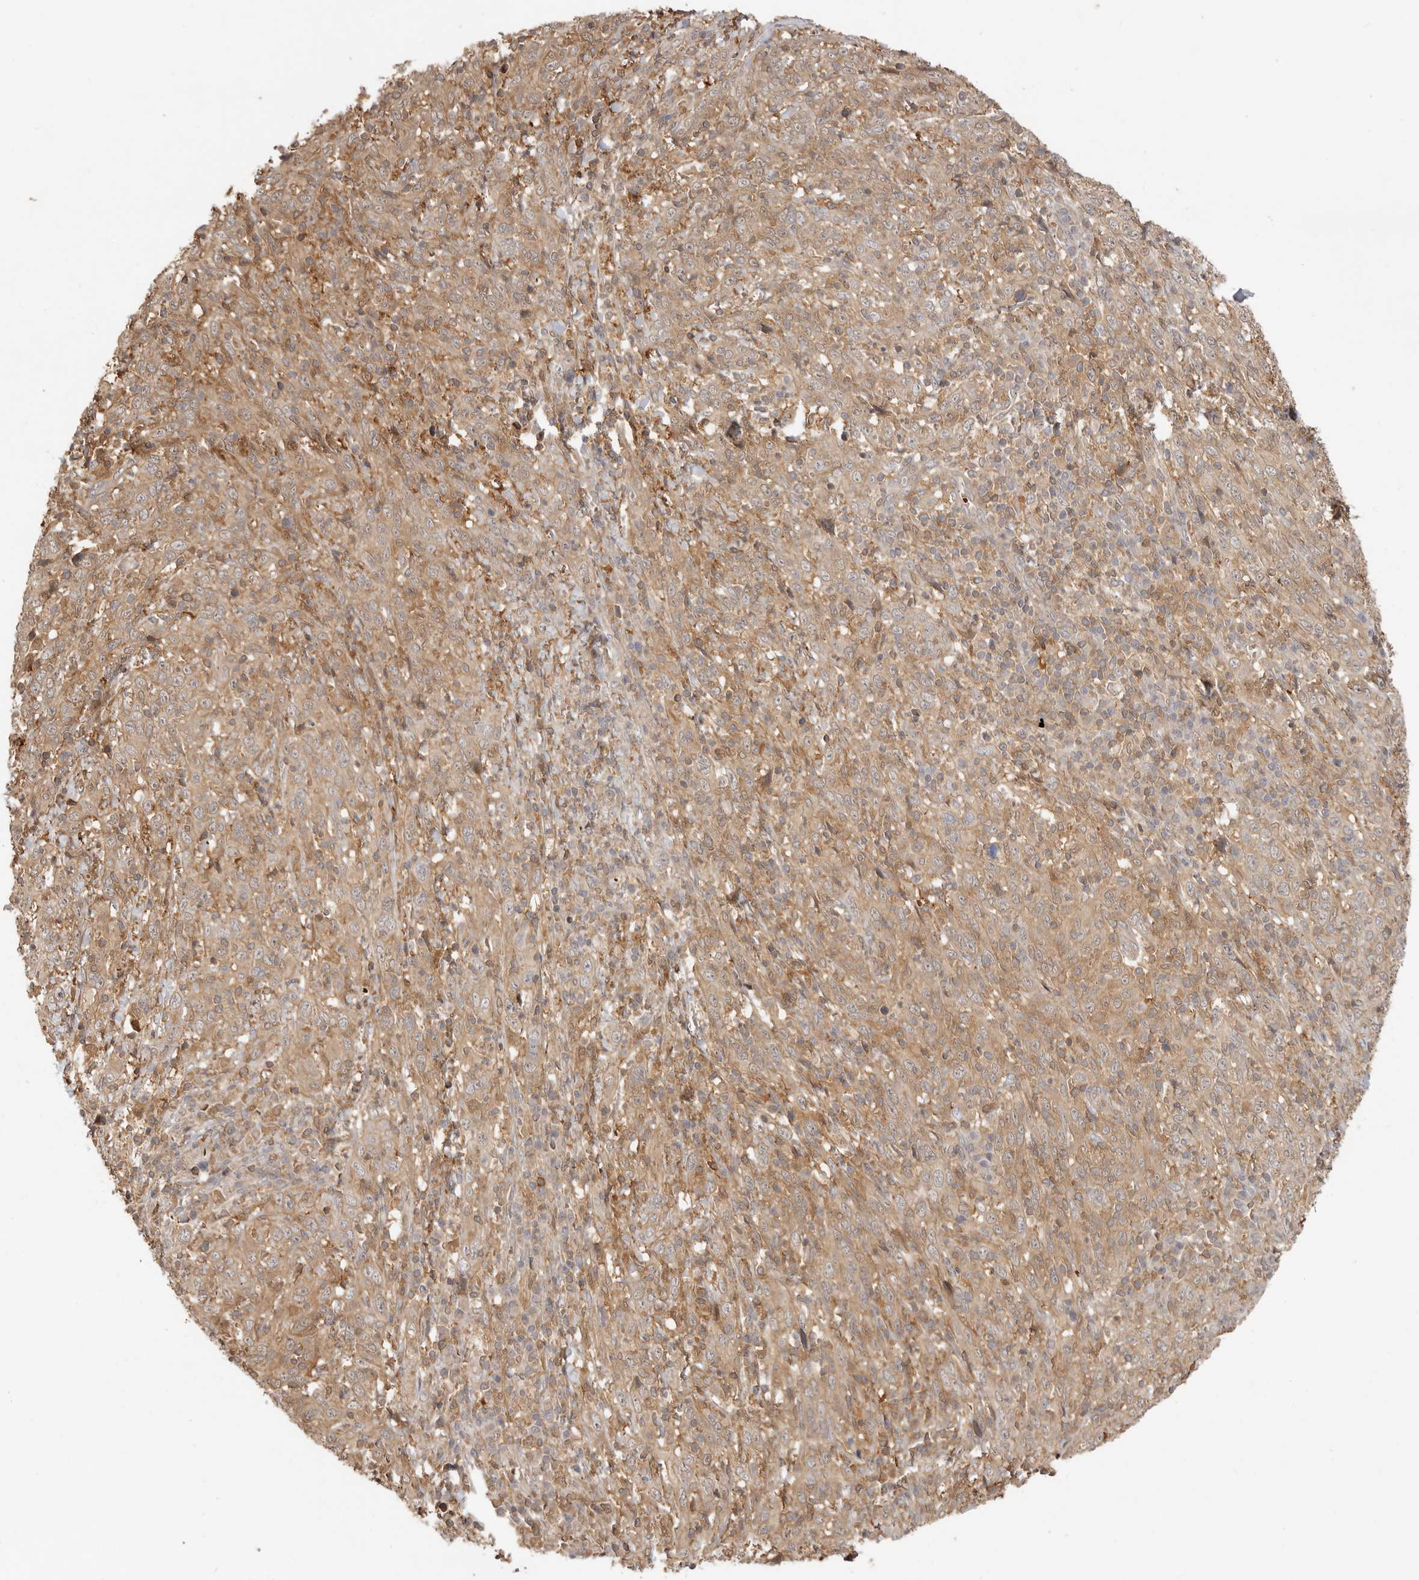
{"staining": {"intensity": "moderate", "quantity": ">75%", "location": "cytoplasmic/membranous"}, "tissue": "cervical cancer", "cell_type": "Tumor cells", "image_type": "cancer", "snomed": [{"axis": "morphology", "description": "Squamous cell carcinoma, NOS"}, {"axis": "topography", "description": "Cervix"}], "caption": "This micrograph reveals IHC staining of human cervical cancer (squamous cell carcinoma), with medium moderate cytoplasmic/membranous expression in about >75% of tumor cells.", "gene": "CLDN12", "patient": {"sex": "female", "age": 46}}